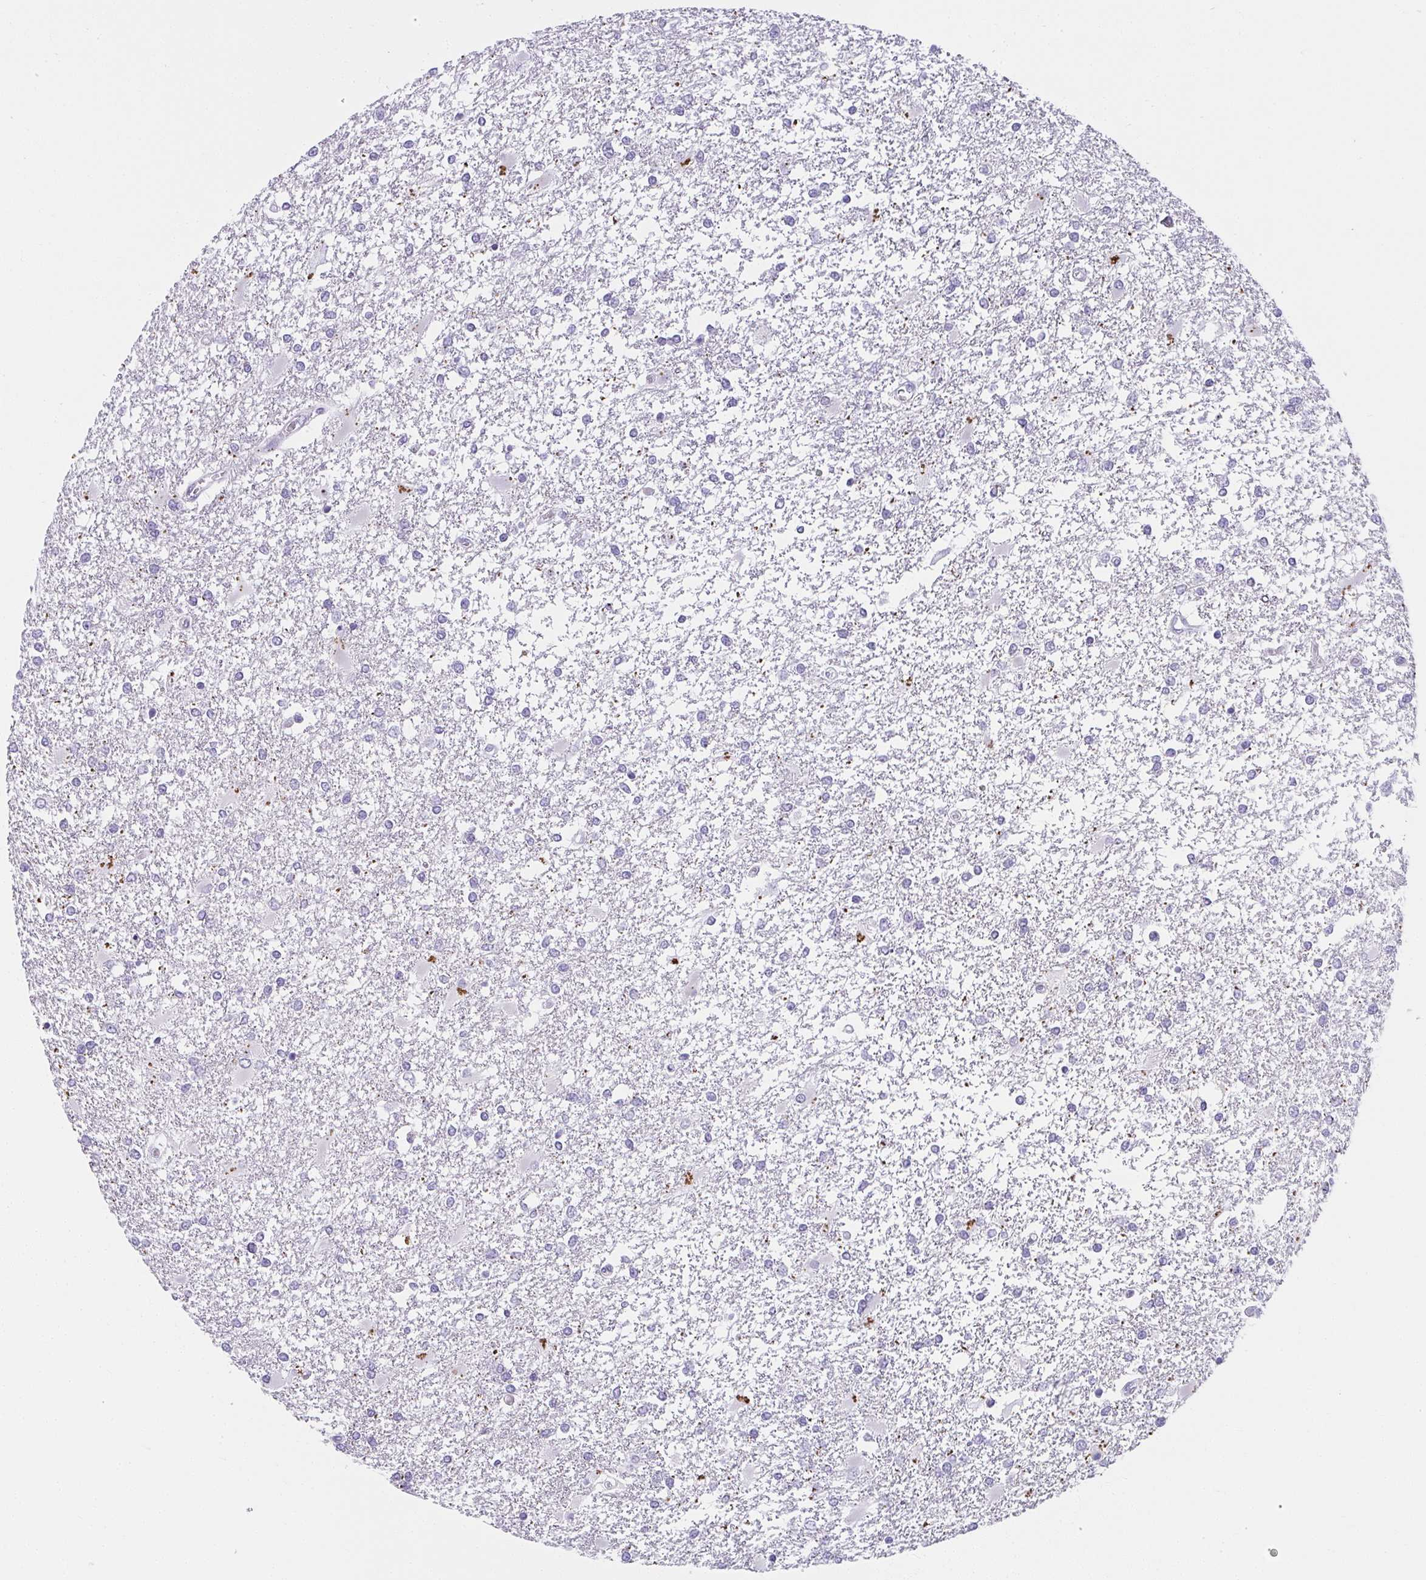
{"staining": {"intensity": "negative", "quantity": "none", "location": "none"}, "tissue": "glioma", "cell_type": "Tumor cells", "image_type": "cancer", "snomed": [{"axis": "morphology", "description": "Glioma, malignant, High grade"}, {"axis": "topography", "description": "Cerebral cortex"}], "caption": "This is an immunohistochemistry histopathology image of human high-grade glioma (malignant). There is no expression in tumor cells.", "gene": "MOBP", "patient": {"sex": "male", "age": 79}}